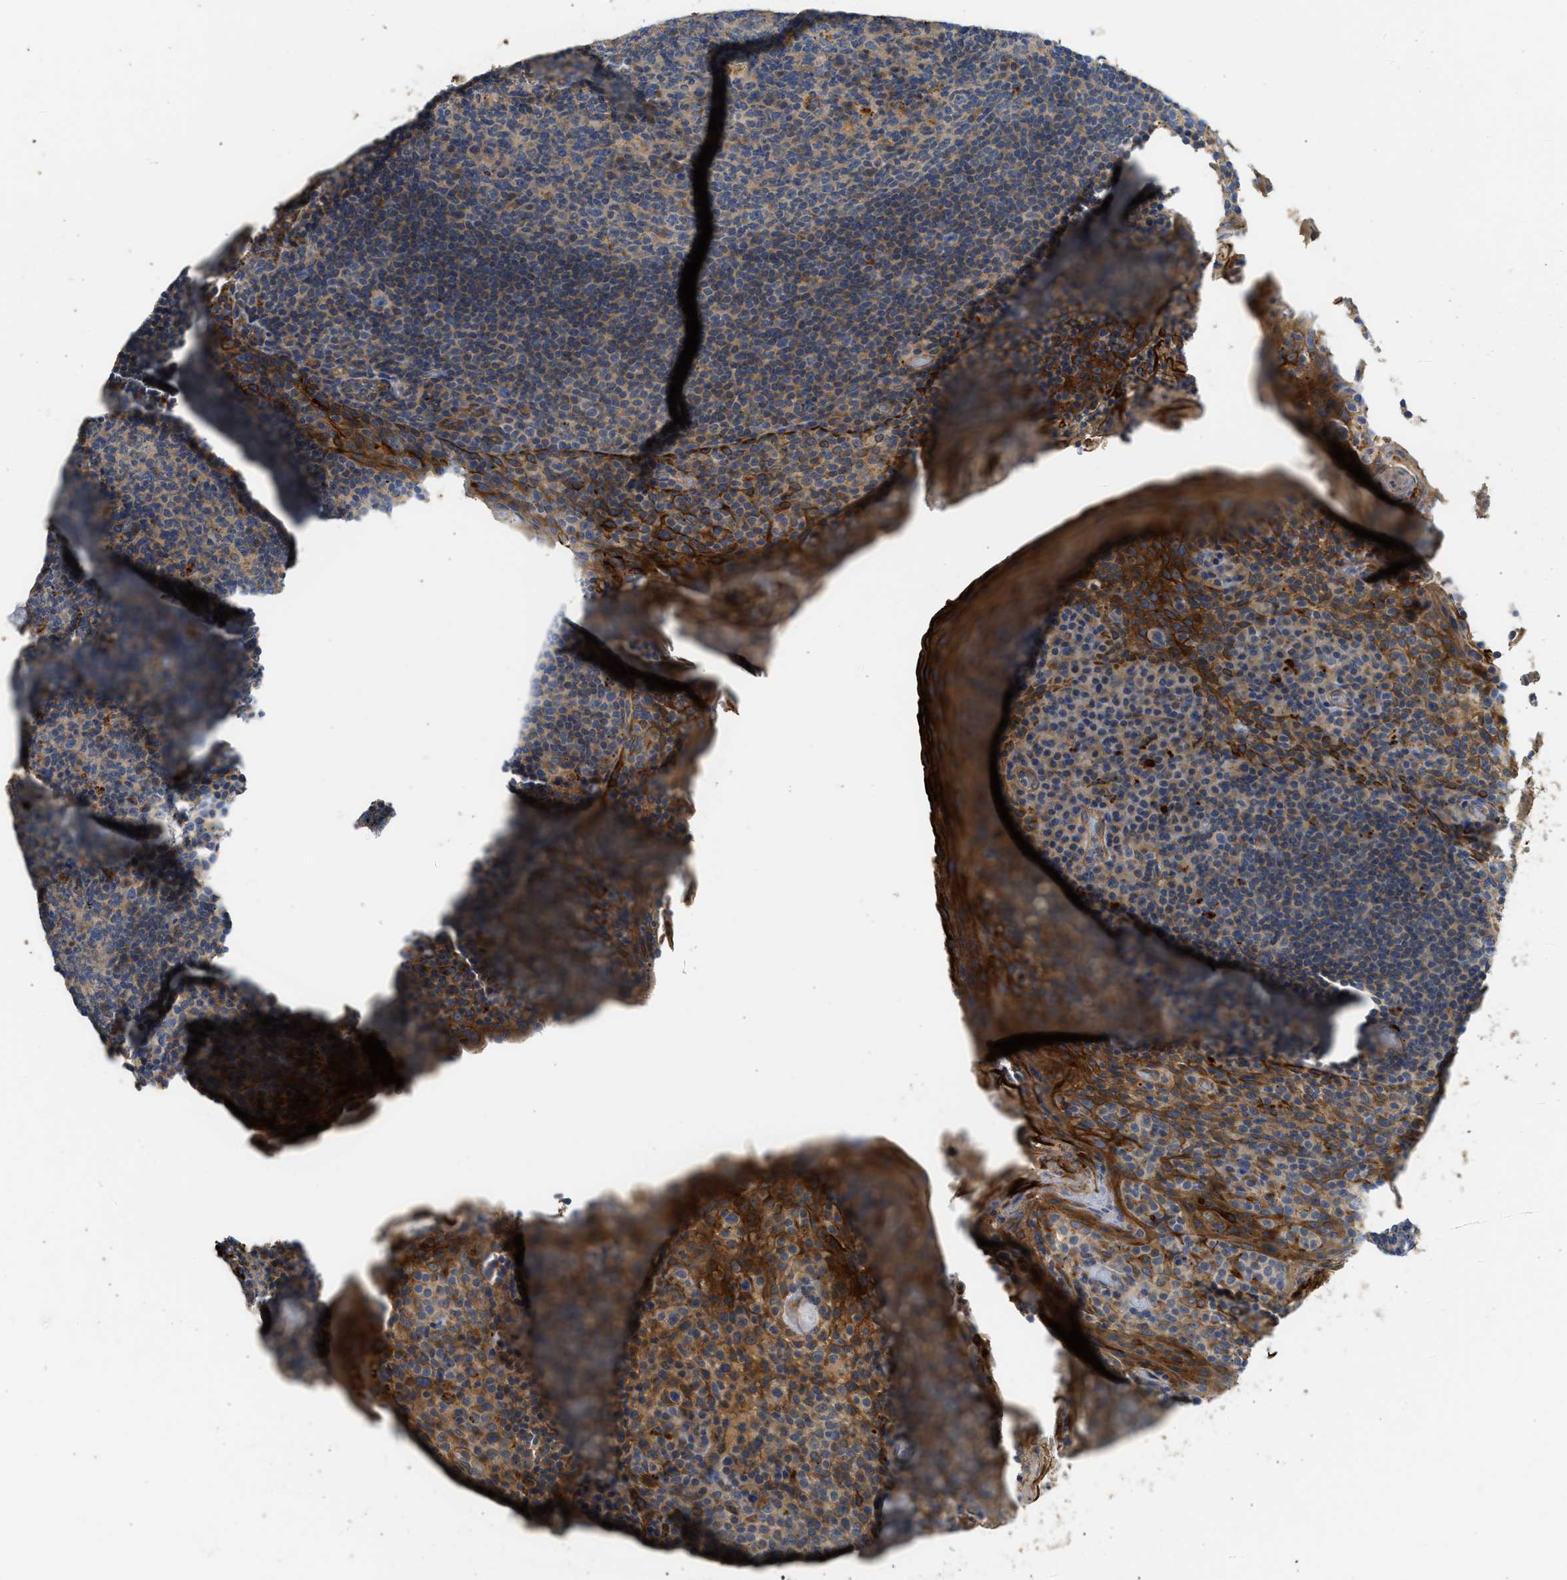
{"staining": {"intensity": "moderate", "quantity": "<25%", "location": "cytoplasmic/membranous"}, "tissue": "tonsil", "cell_type": "Germinal center cells", "image_type": "normal", "snomed": [{"axis": "morphology", "description": "Normal tissue, NOS"}, {"axis": "topography", "description": "Tonsil"}], "caption": "This photomicrograph demonstrates immunohistochemistry (IHC) staining of benign tonsil, with low moderate cytoplasmic/membranous staining in approximately <25% of germinal center cells.", "gene": "CSRNP2", "patient": {"sex": "male", "age": 17}}